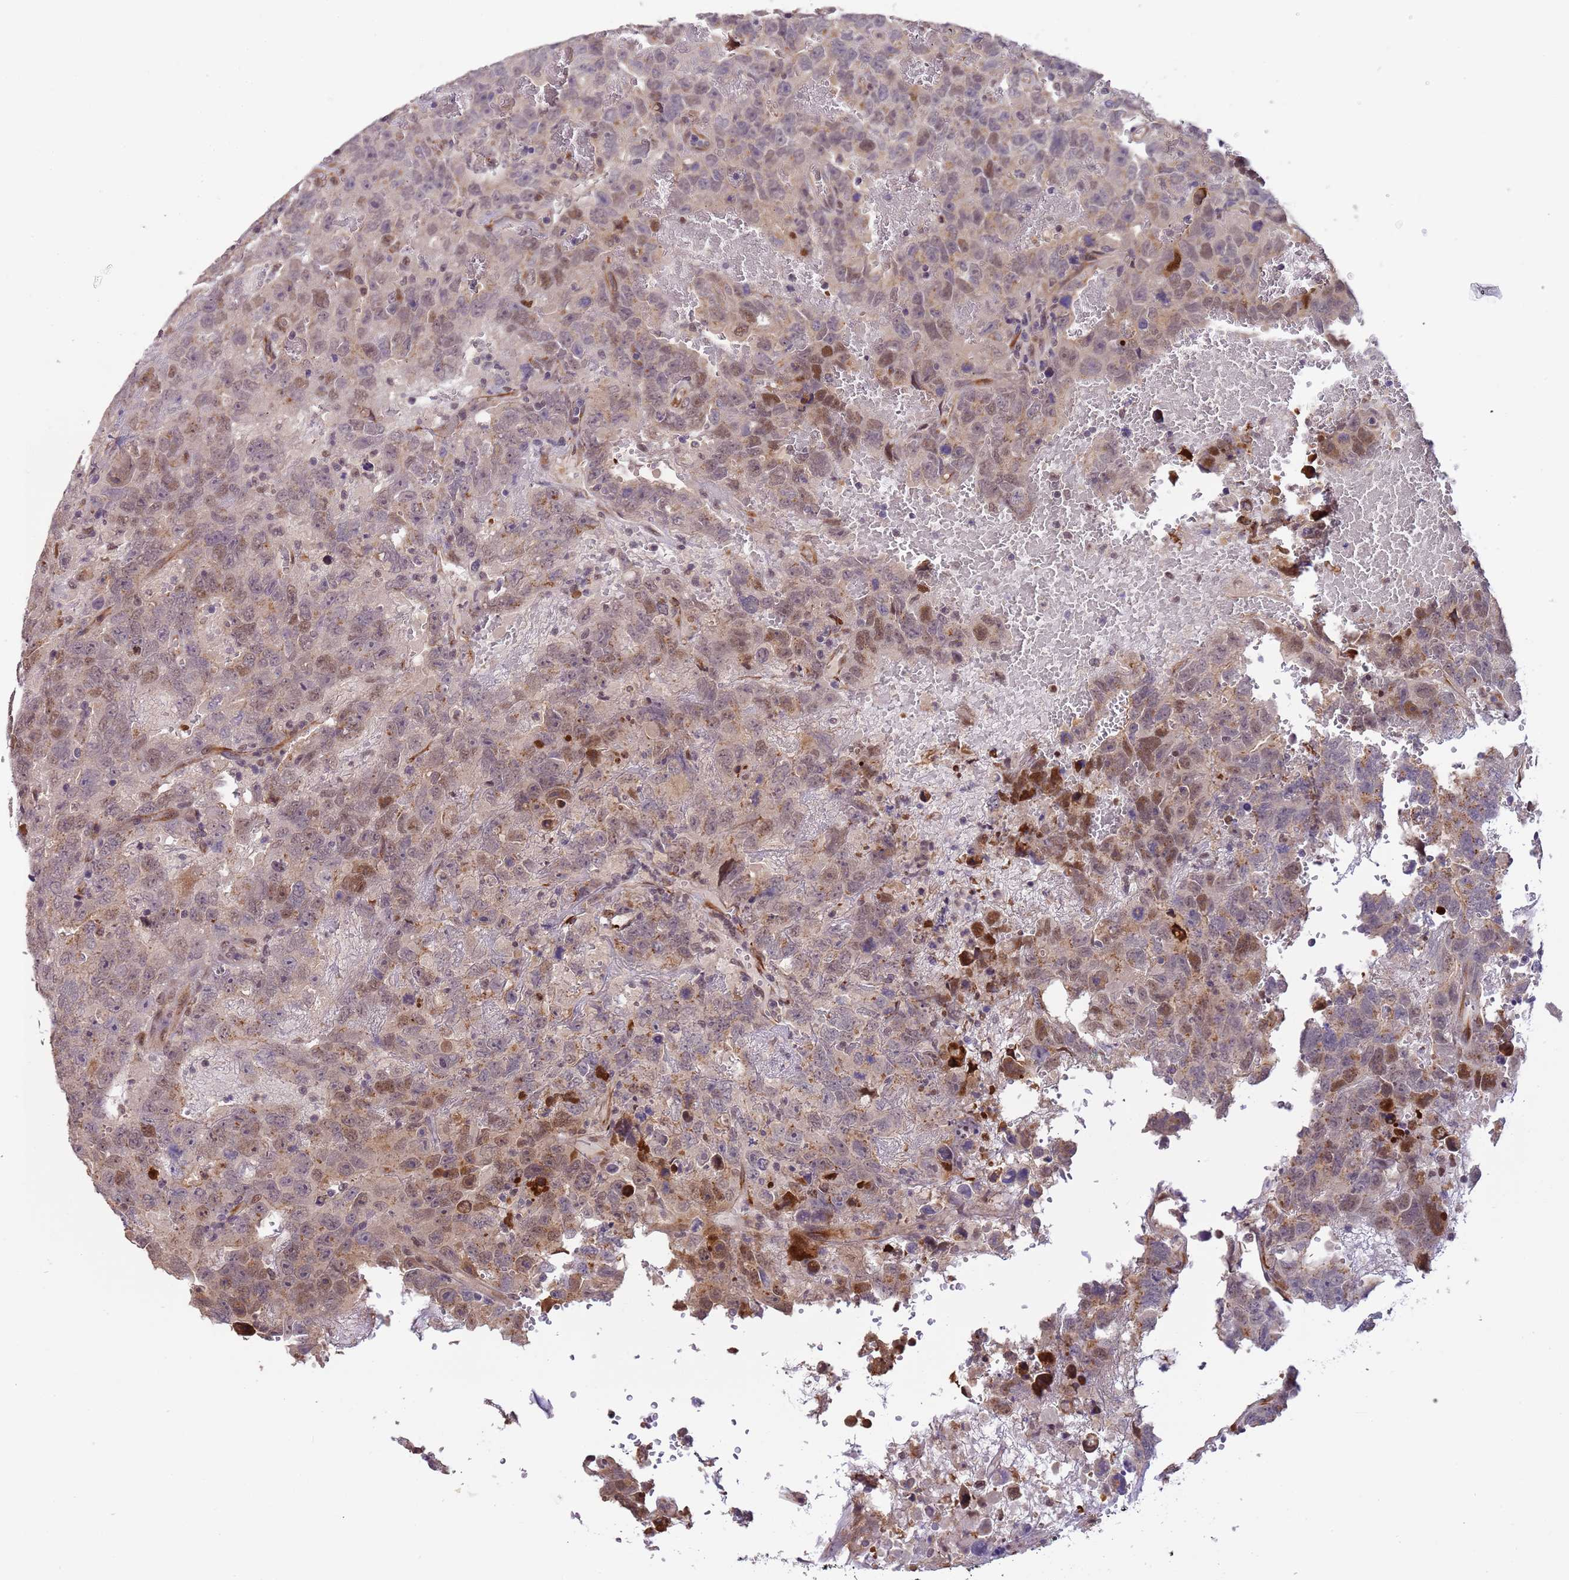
{"staining": {"intensity": "moderate", "quantity": "25%-75%", "location": "nuclear"}, "tissue": "testis cancer", "cell_type": "Tumor cells", "image_type": "cancer", "snomed": [{"axis": "morphology", "description": "Carcinoma, Embryonal, NOS"}, {"axis": "topography", "description": "Testis"}], "caption": "Immunohistochemical staining of testis cancer reveals moderate nuclear protein expression in approximately 25%-75% of tumor cells. (DAB (3,3'-diaminobenzidine) = brown stain, brightfield microscopy at high magnification).", "gene": "ZBTB5", "patient": {"sex": "male", "age": 45}}